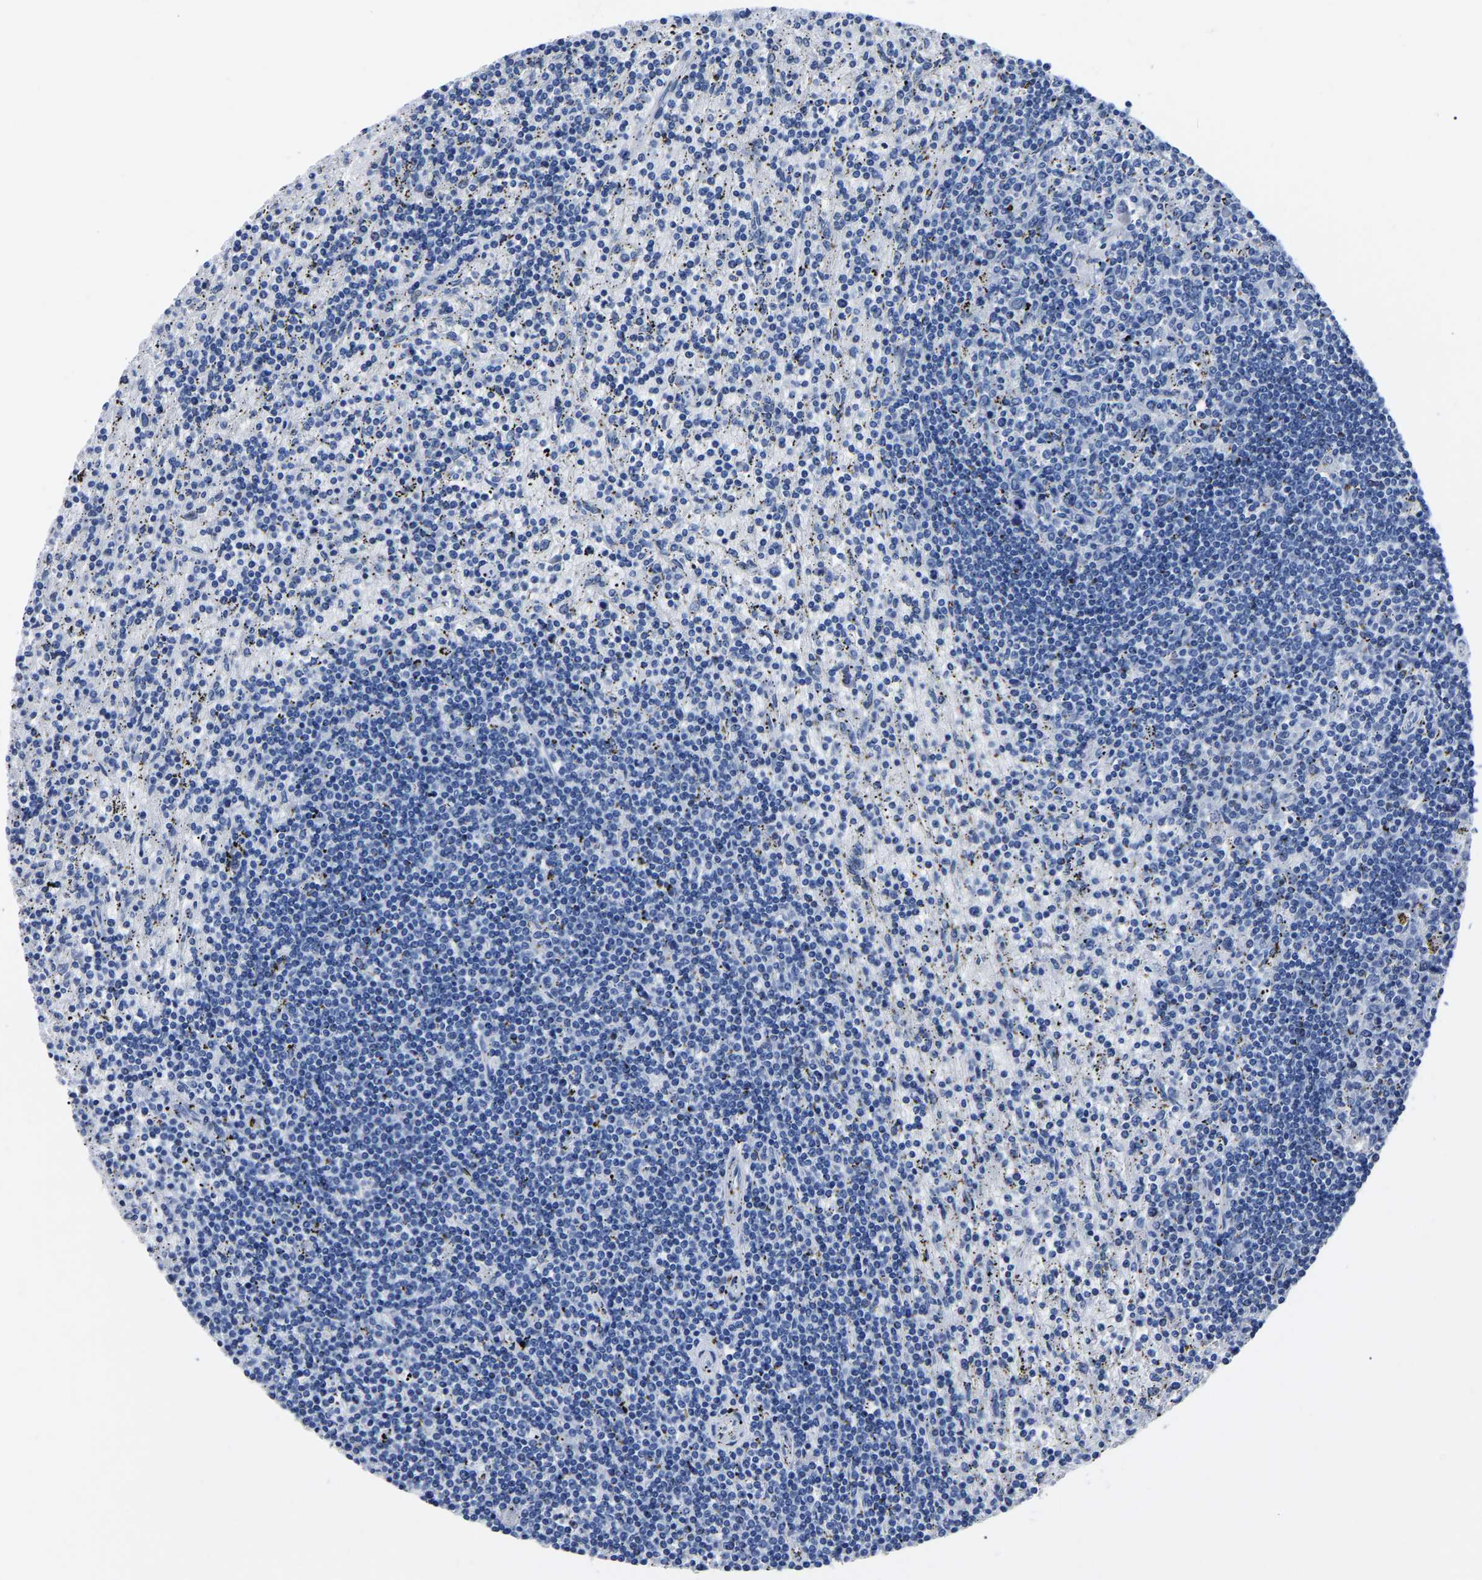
{"staining": {"intensity": "negative", "quantity": "none", "location": "none"}, "tissue": "lymphoma", "cell_type": "Tumor cells", "image_type": "cancer", "snomed": [{"axis": "morphology", "description": "Malignant lymphoma, non-Hodgkin's type, Low grade"}, {"axis": "topography", "description": "Spleen"}], "caption": "High magnification brightfield microscopy of low-grade malignant lymphoma, non-Hodgkin's type stained with DAB (3,3'-diaminobenzidine) (brown) and counterstained with hematoxylin (blue): tumor cells show no significant expression.", "gene": "IMPG2", "patient": {"sex": "male", "age": 76}}